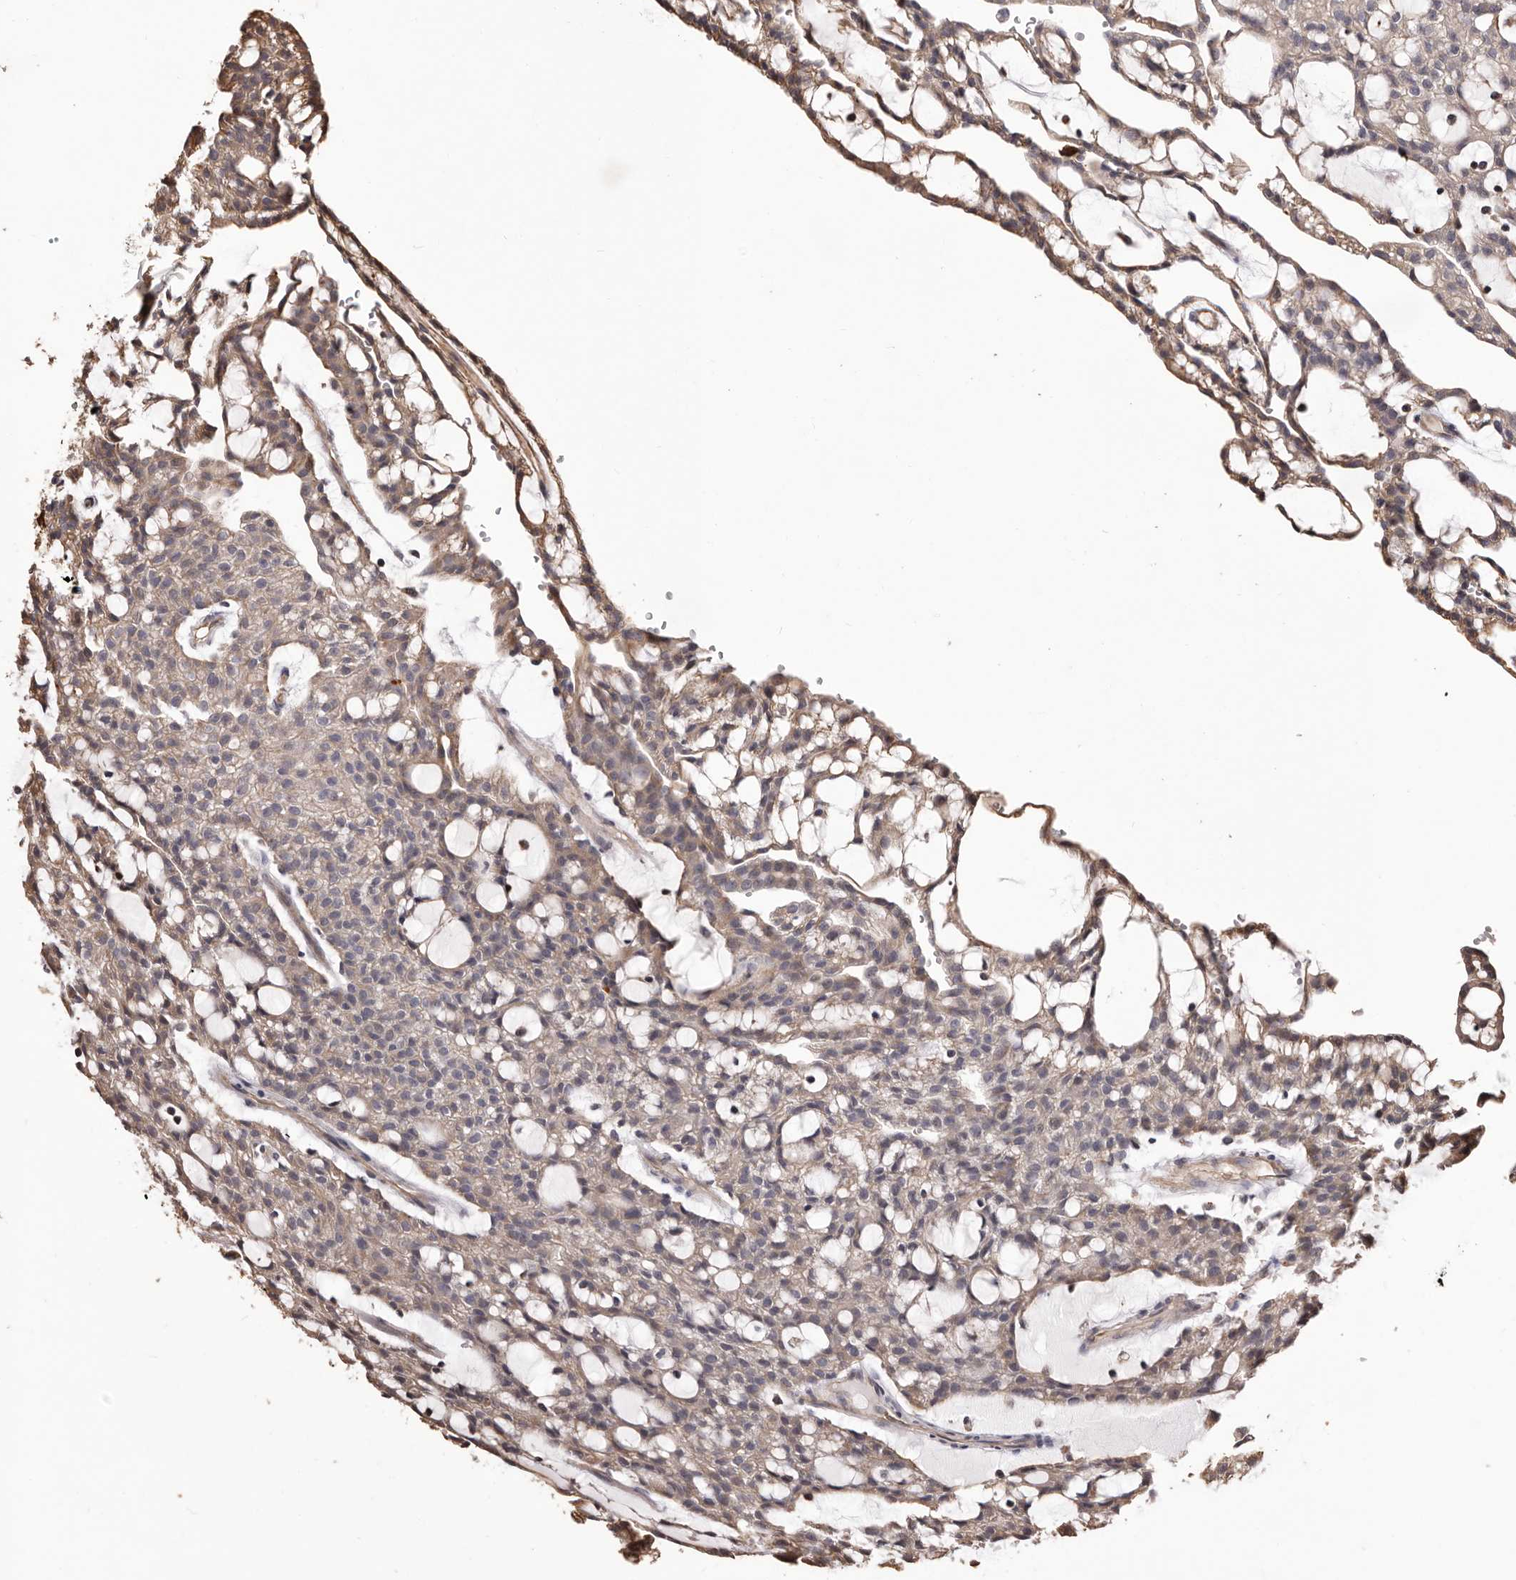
{"staining": {"intensity": "weak", "quantity": "25%-75%", "location": "cytoplasmic/membranous"}, "tissue": "renal cancer", "cell_type": "Tumor cells", "image_type": "cancer", "snomed": [{"axis": "morphology", "description": "Adenocarcinoma, NOS"}, {"axis": "topography", "description": "Kidney"}], "caption": "IHC histopathology image of human adenocarcinoma (renal) stained for a protein (brown), which demonstrates low levels of weak cytoplasmic/membranous positivity in about 25%-75% of tumor cells.", "gene": "ALPK1", "patient": {"sex": "male", "age": 63}}